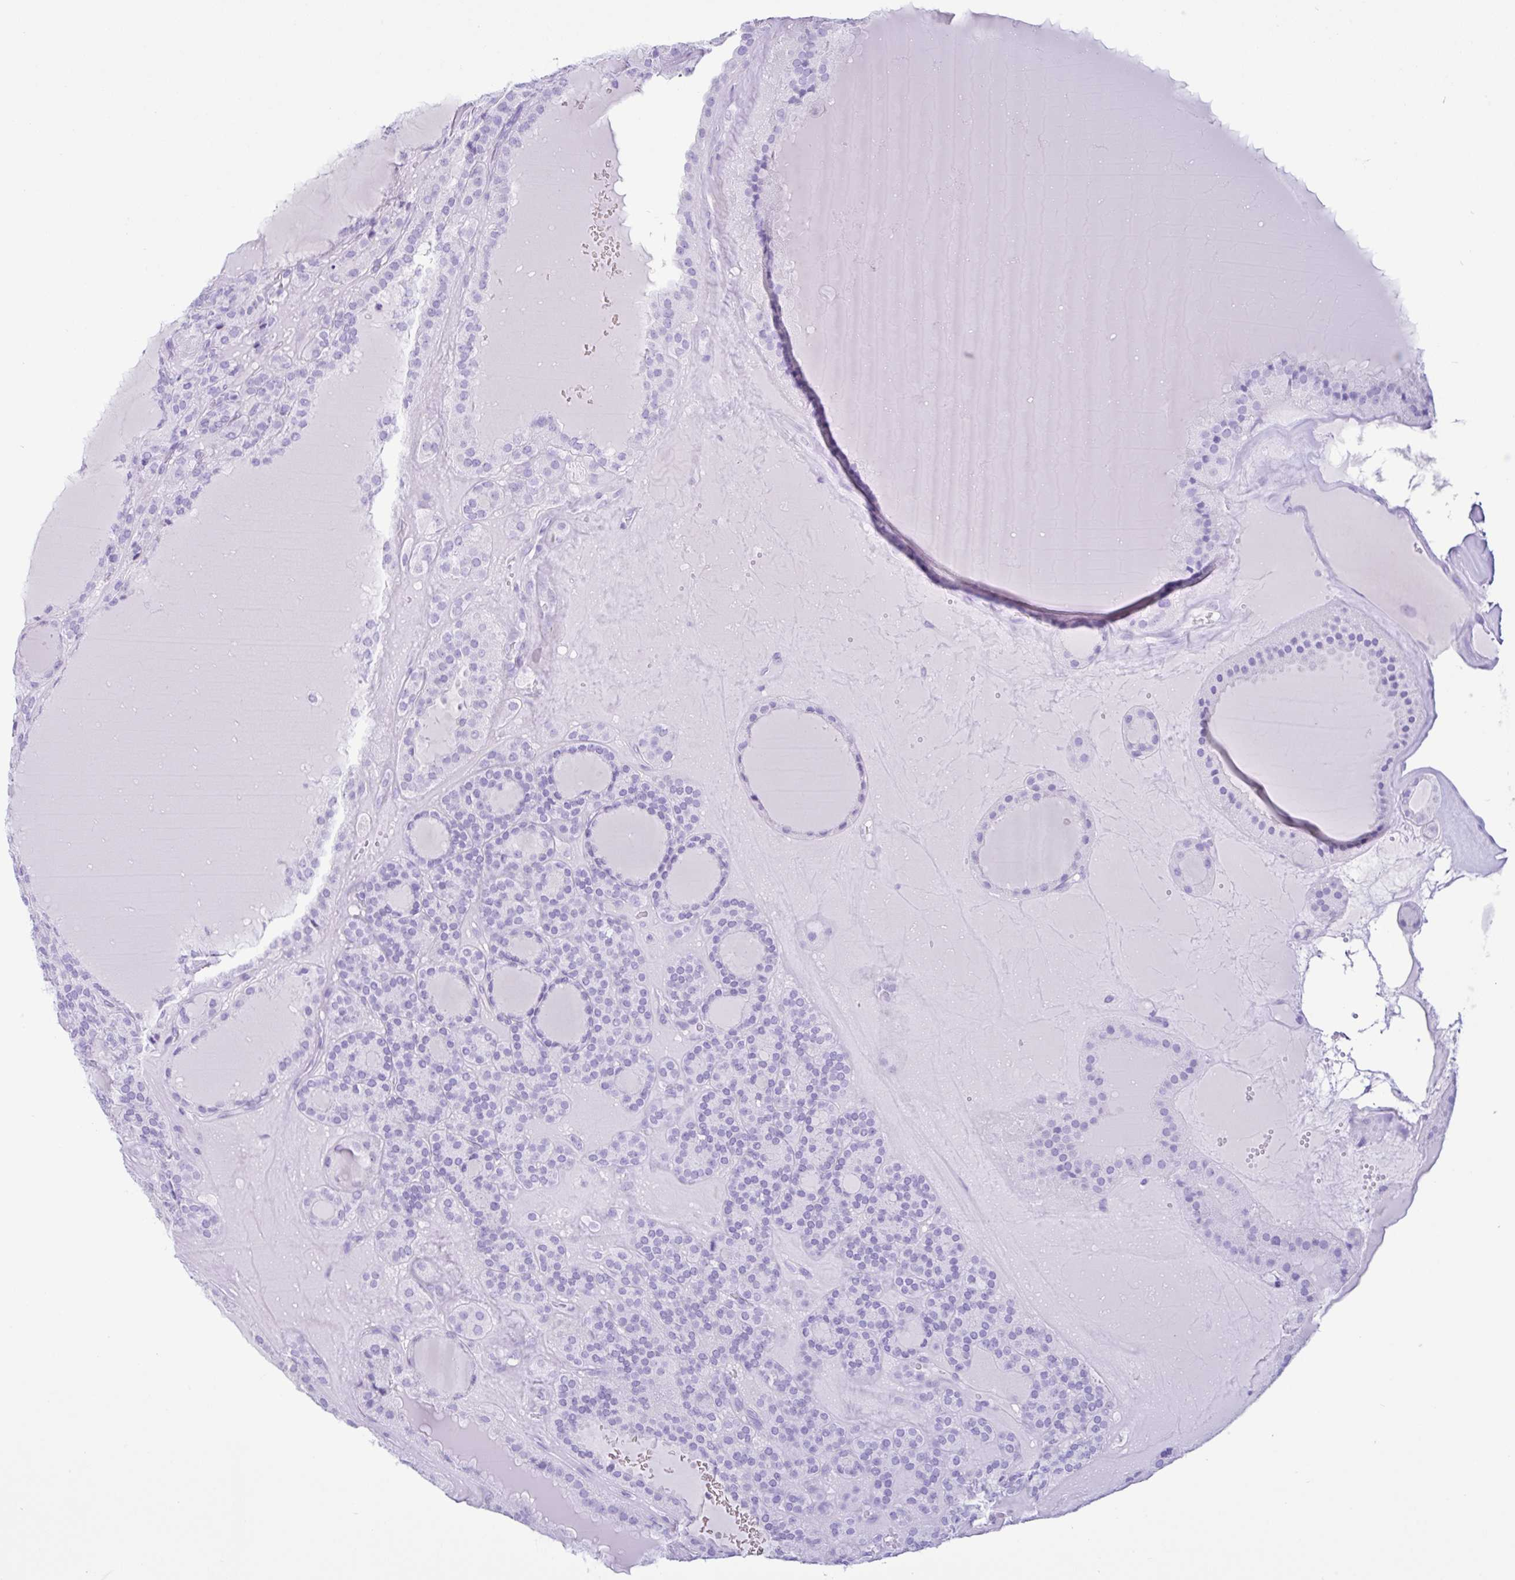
{"staining": {"intensity": "negative", "quantity": "none", "location": "none"}, "tissue": "thyroid cancer", "cell_type": "Tumor cells", "image_type": "cancer", "snomed": [{"axis": "morphology", "description": "Follicular adenoma carcinoma, NOS"}, {"axis": "topography", "description": "Thyroid gland"}], "caption": "Immunohistochemical staining of thyroid cancer displays no significant staining in tumor cells.", "gene": "PIGF", "patient": {"sex": "female", "age": 63}}